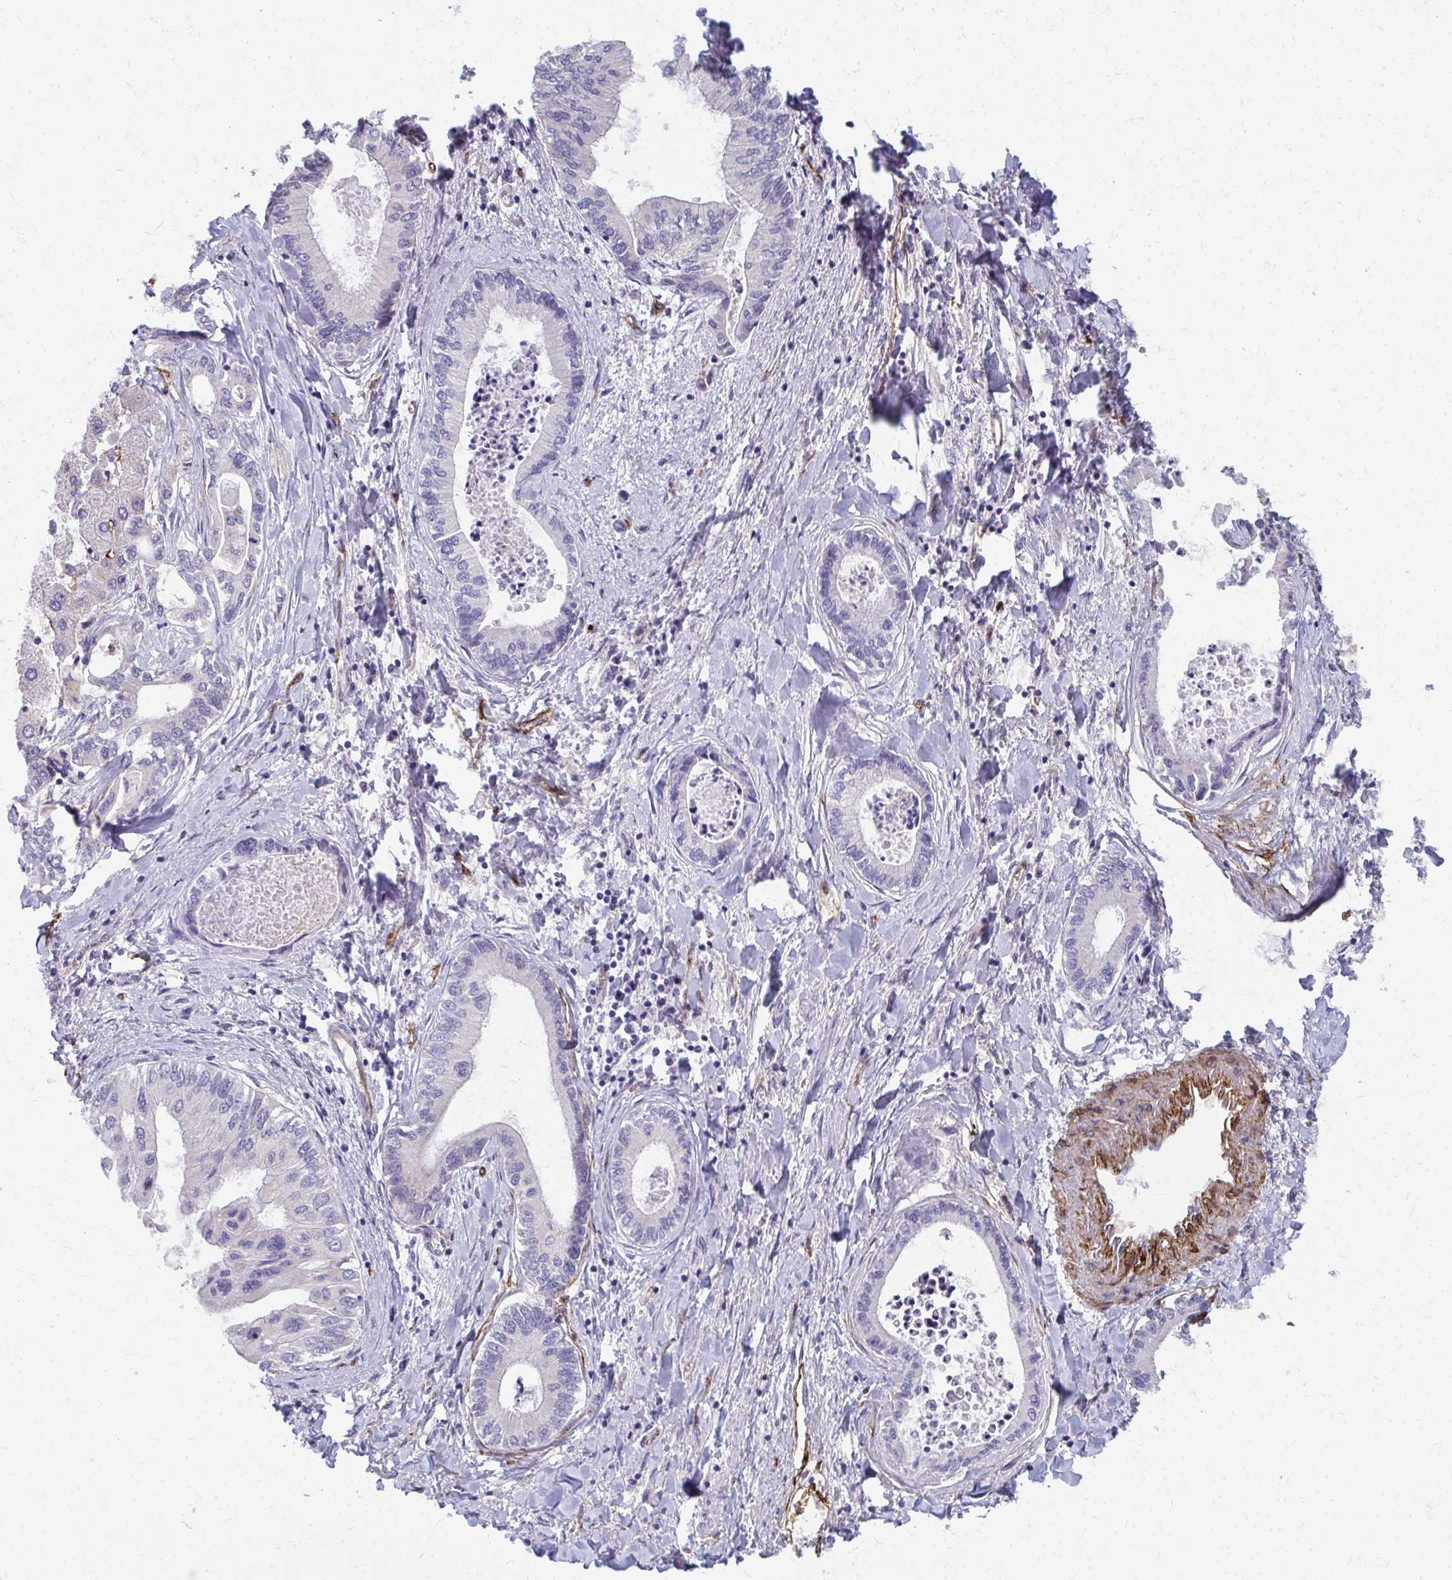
{"staining": {"intensity": "negative", "quantity": "none", "location": "none"}, "tissue": "liver cancer", "cell_type": "Tumor cells", "image_type": "cancer", "snomed": [{"axis": "morphology", "description": "Cholangiocarcinoma"}, {"axis": "topography", "description": "Liver"}], "caption": "DAB immunohistochemical staining of human liver cancer (cholangiocarcinoma) reveals no significant staining in tumor cells.", "gene": "ADIPOQ", "patient": {"sex": "male", "age": 66}}